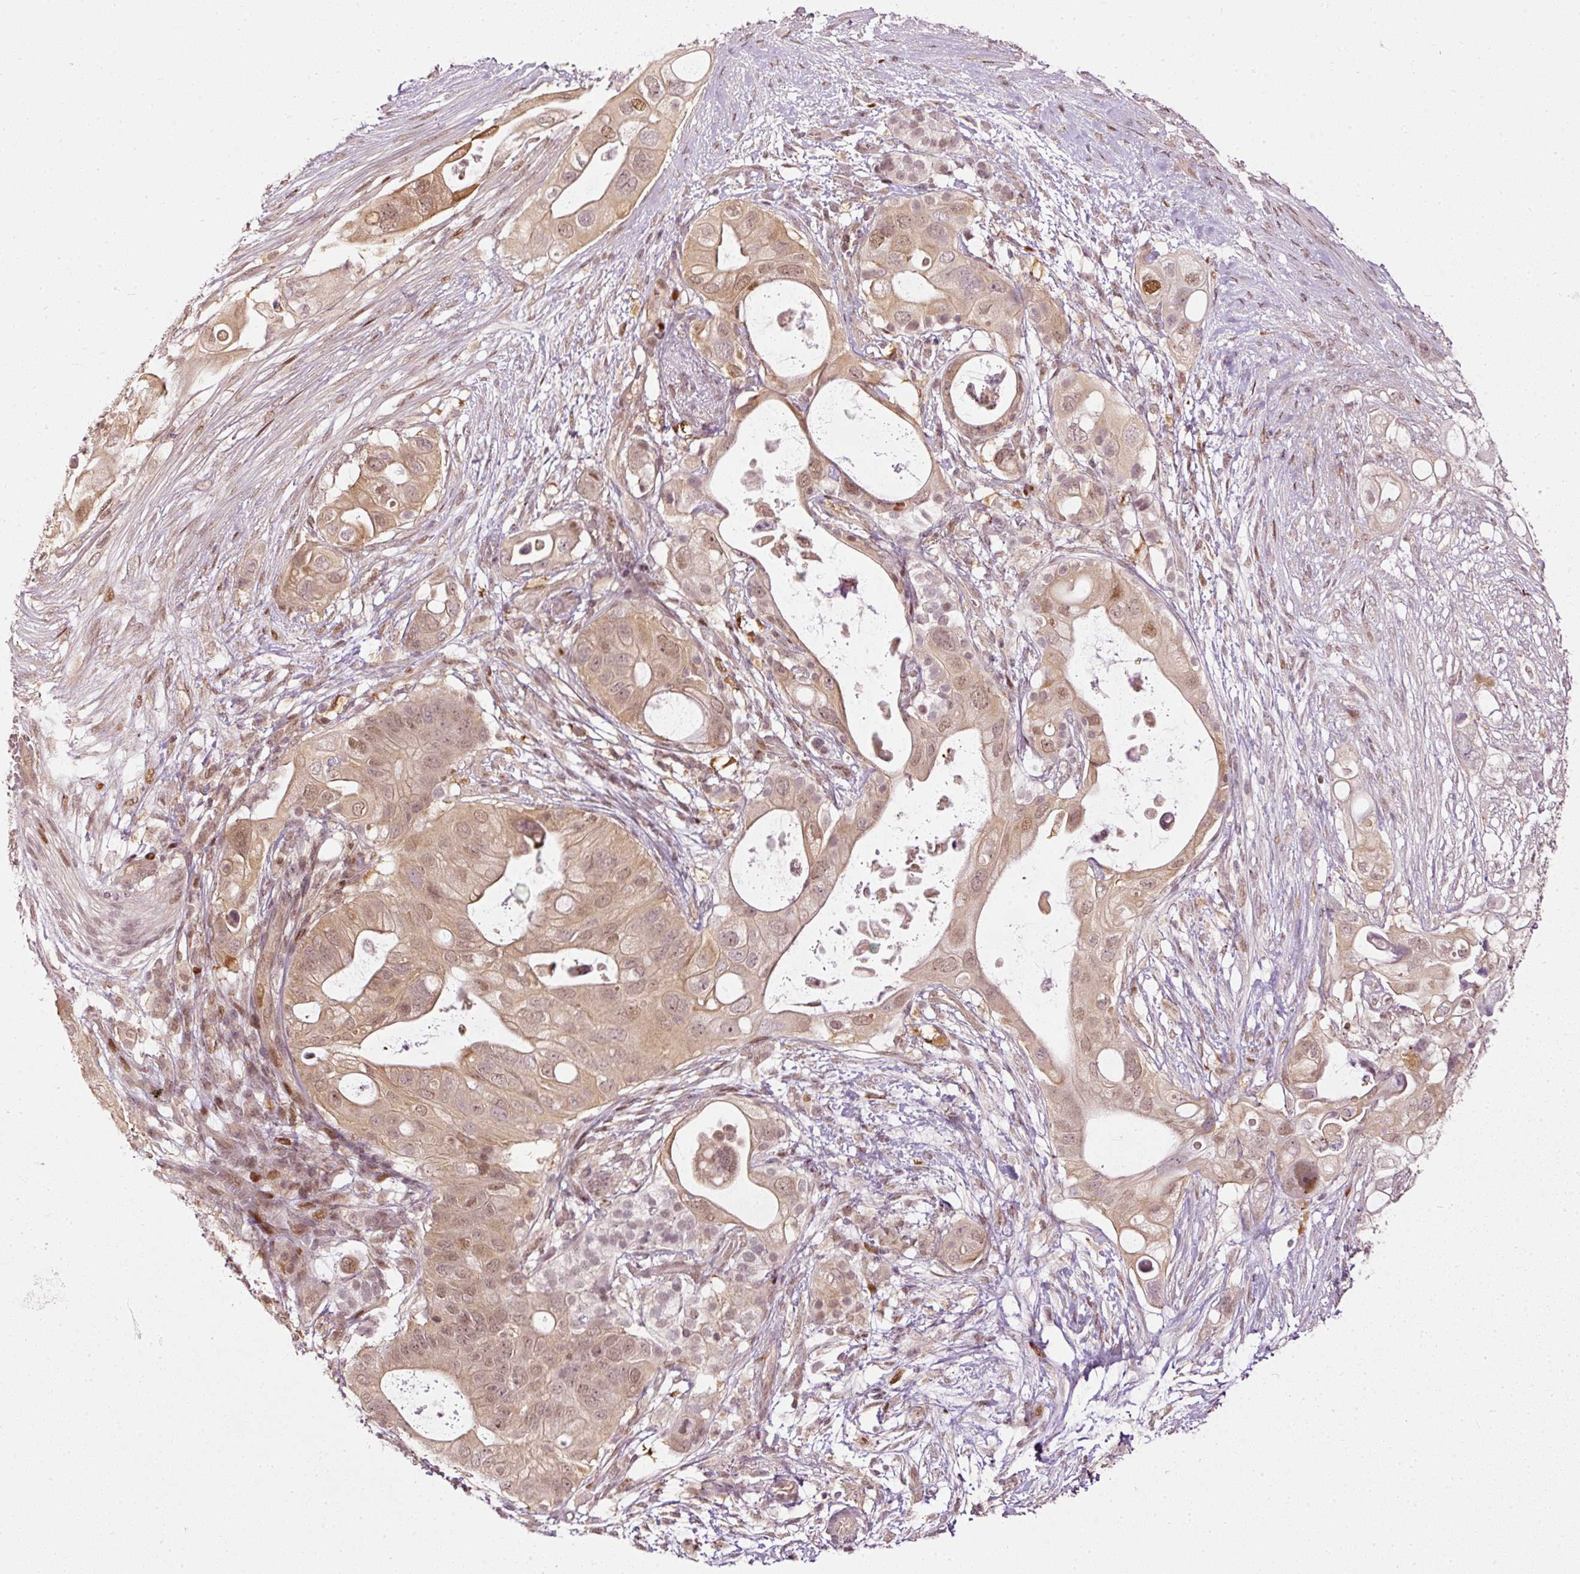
{"staining": {"intensity": "moderate", "quantity": ">75%", "location": "cytoplasmic/membranous,nuclear"}, "tissue": "pancreatic cancer", "cell_type": "Tumor cells", "image_type": "cancer", "snomed": [{"axis": "morphology", "description": "Adenocarcinoma, NOS"}, {"axis": "topography", "description": "Pancreas"}], "caption": "An IHC photomicrograph of tumor tissue is shown. Protein staining in brown shows moderate cytoplasmic/membranous and nuclear positivity in pancreatic cancer within tumor cells.", "gene": "ZNF778", "patient": {"sex": "female", "age": 72}}